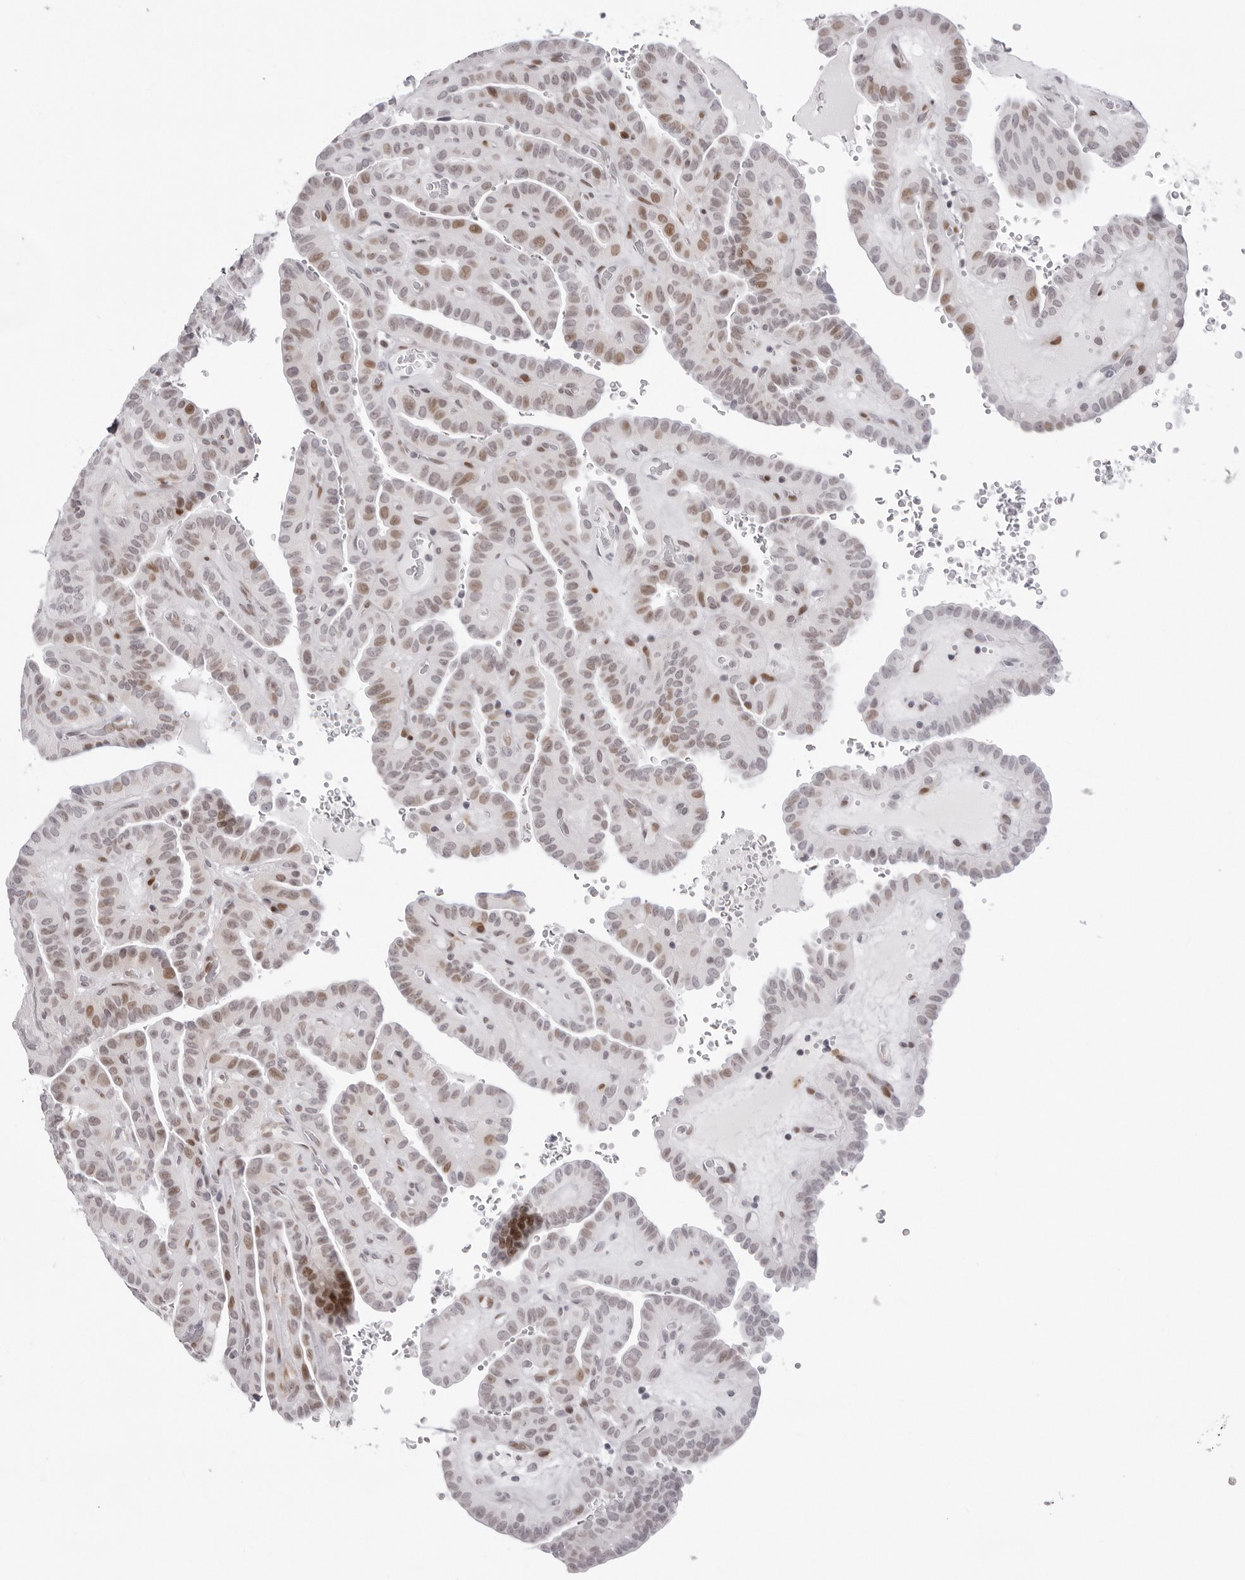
{"staining": {"intensity": "weak", "quantity": "25%-75%", "location": "nuclear"}, "tissue": "thyroid cancer", "cell_type": "Tumor cells", "image_type": "cancer", "snomed": [{"axis": "morphology", "description": "Papillary adenocarcinoma, NOS"}, {"axis": "topography", "description": "Thyroid gland"}], "caption": "The photomicrograph shows staining of thyroid cancer, revealing weak nuclear protein staining (brown color) within tumor cells.", "gene": "NTPCR", "patient": {"sex": "male", "age": 77}}